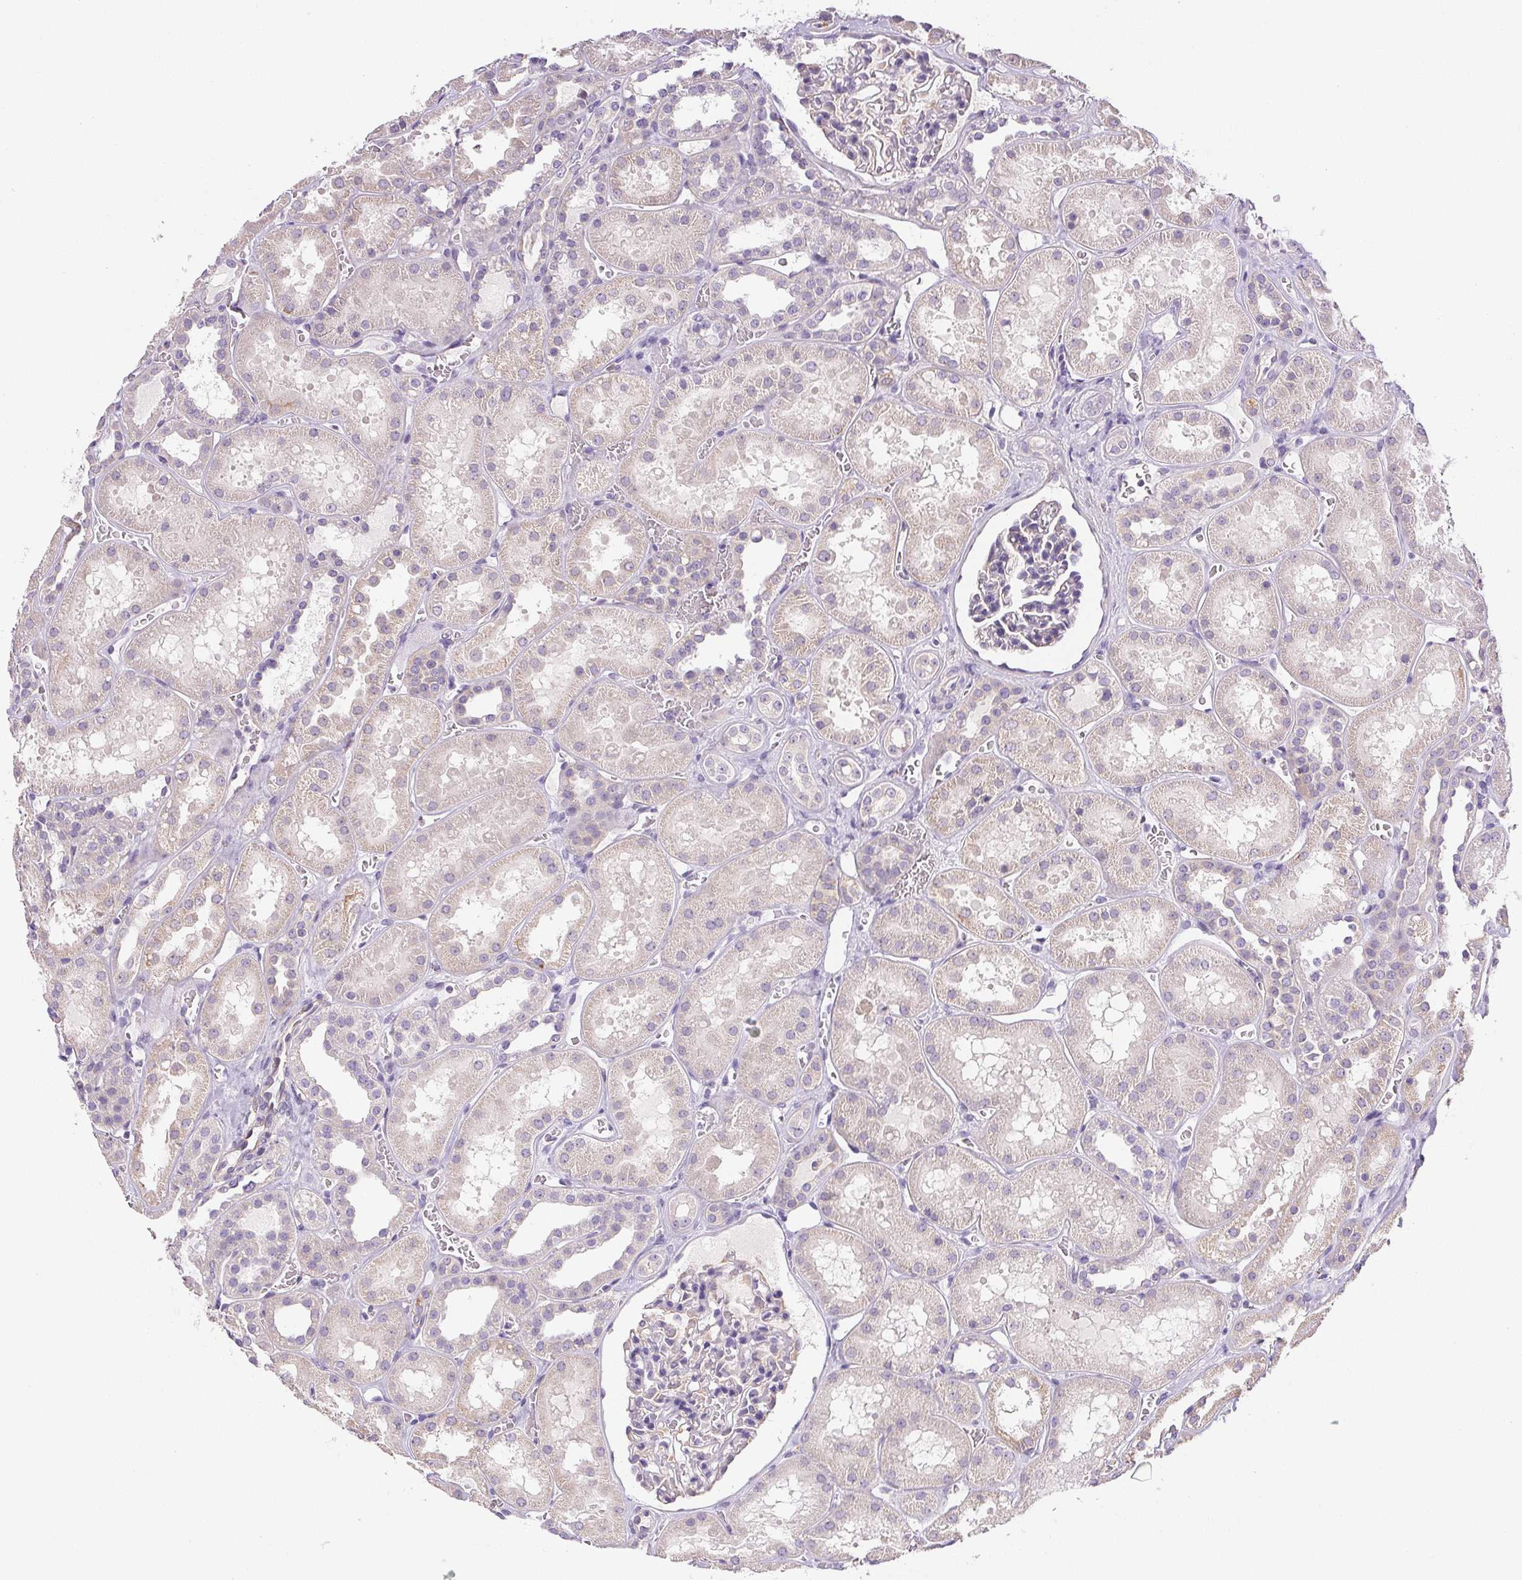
{"staining": {"intensity": "negative", "quantity": "none", "location": "none"}, "tissue": "kidney", "cell_type": "Cells in glomeruli", "image_type": "normal", "snomed": [{"axis": "morphology", "description": "Normal tissue, NOS"}, {"axis": "topography", "description": "Kidney"}], "caption": "Immunohistochemistry micrograph of normal kidney stained for a protein (brown), which exhibits no positivity in cells in glomeruli.", "gene": "SLC17A7", "patient": {"sex": "female", "age": 41}}